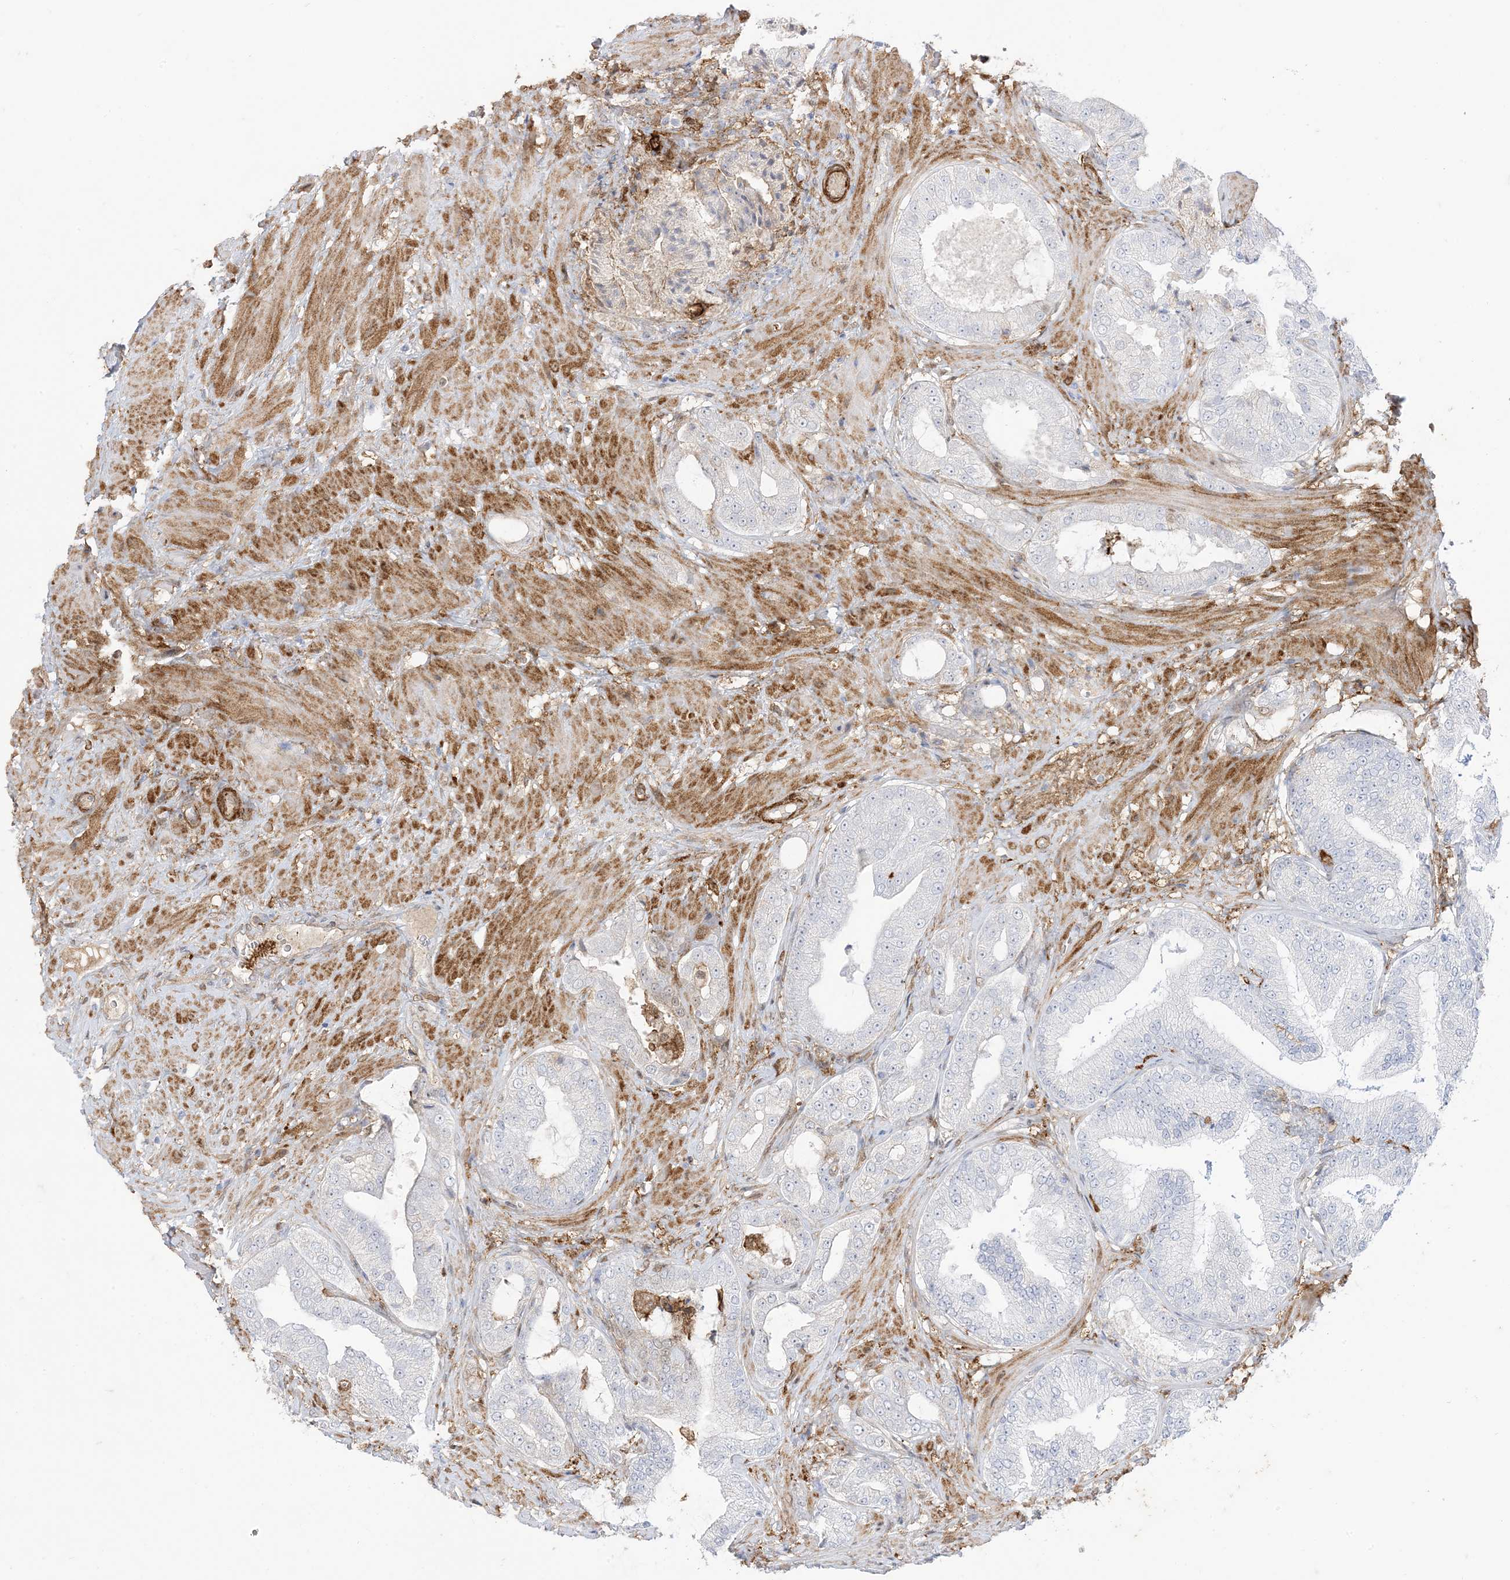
{"staining": {"intensity": "negative", "quantity": "none", "location": "none"}, "tissue": "prostate cancer", "cell_type": "Tumor cells", "image_type": "cancer", "snomed": [{"axis": "morphology", "description": "Adenocarcinoma, Low grade"}, {"axis": "topography", "description": "Prostate"}], "caption": "Immunohistochemistry (IHC) of human prostate cancer (adenocarcinoma (low-grade)) demonstrates no expression in tumor cells. (Brightfield microscopy of DAB (3,3'-diaminobenzidine) IHC at high magnification).", "gene": "GSN", "patient": {"sex": "male", "age": 63}}